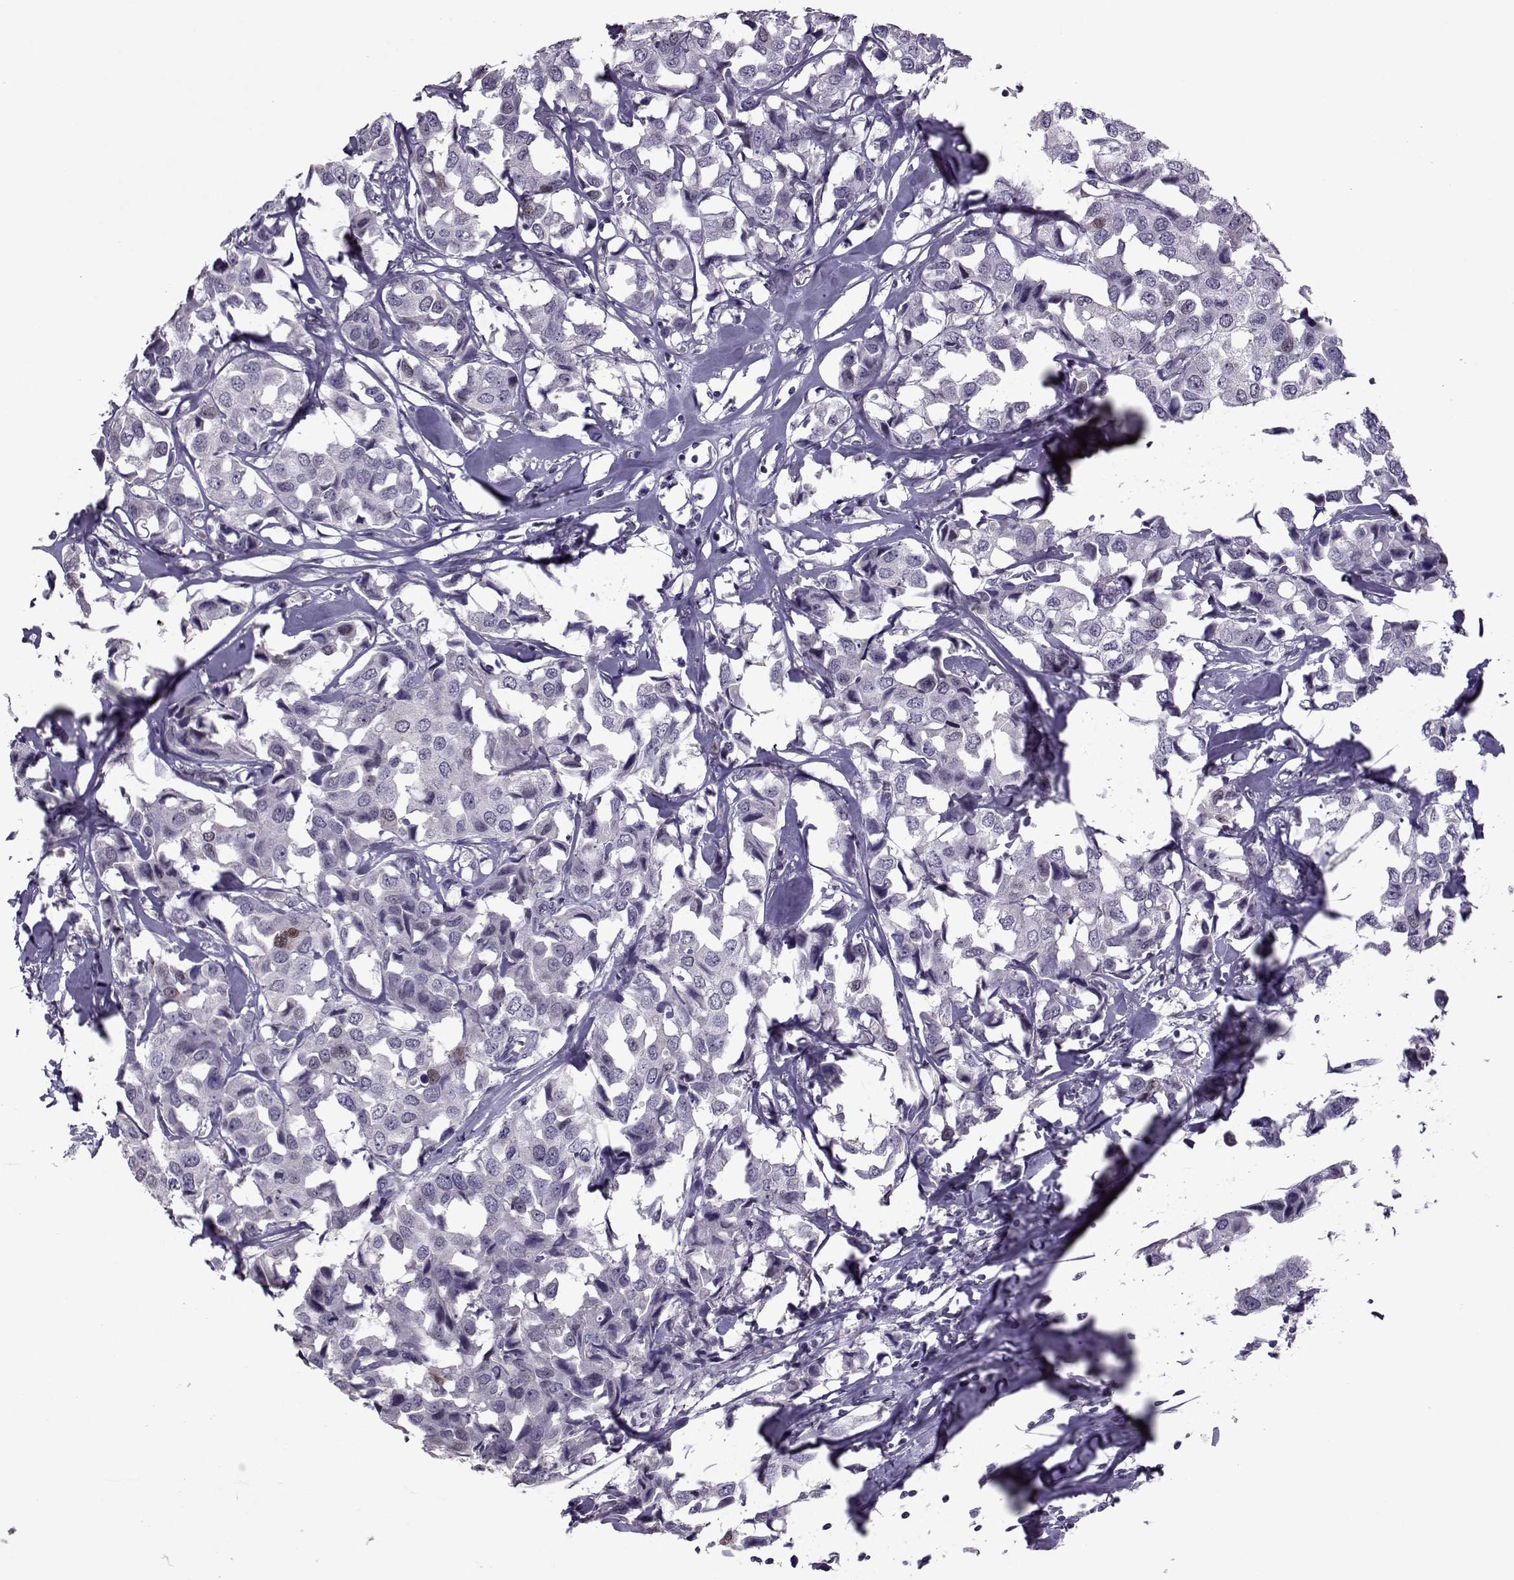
{"staining": {"intensity": "negative", "quantity": "none", "location": "none"}, "tissue": "breast cancer", "cell_type": "Tumor cells", "image_type": "cancer", "snomed": [{"axis": "morphology", "description": "Duct carcinoma"}, {"axis": "topography", "description": "Breast"}], "caption": "A high-resolution image shows immunohistochemistry (IHC) staining of invasive ductal carcinoma (breast), which displays no significant expression in tumor cells.", "gene": "ASRGL1", "patient": {"sex": "female", "age": 80}}